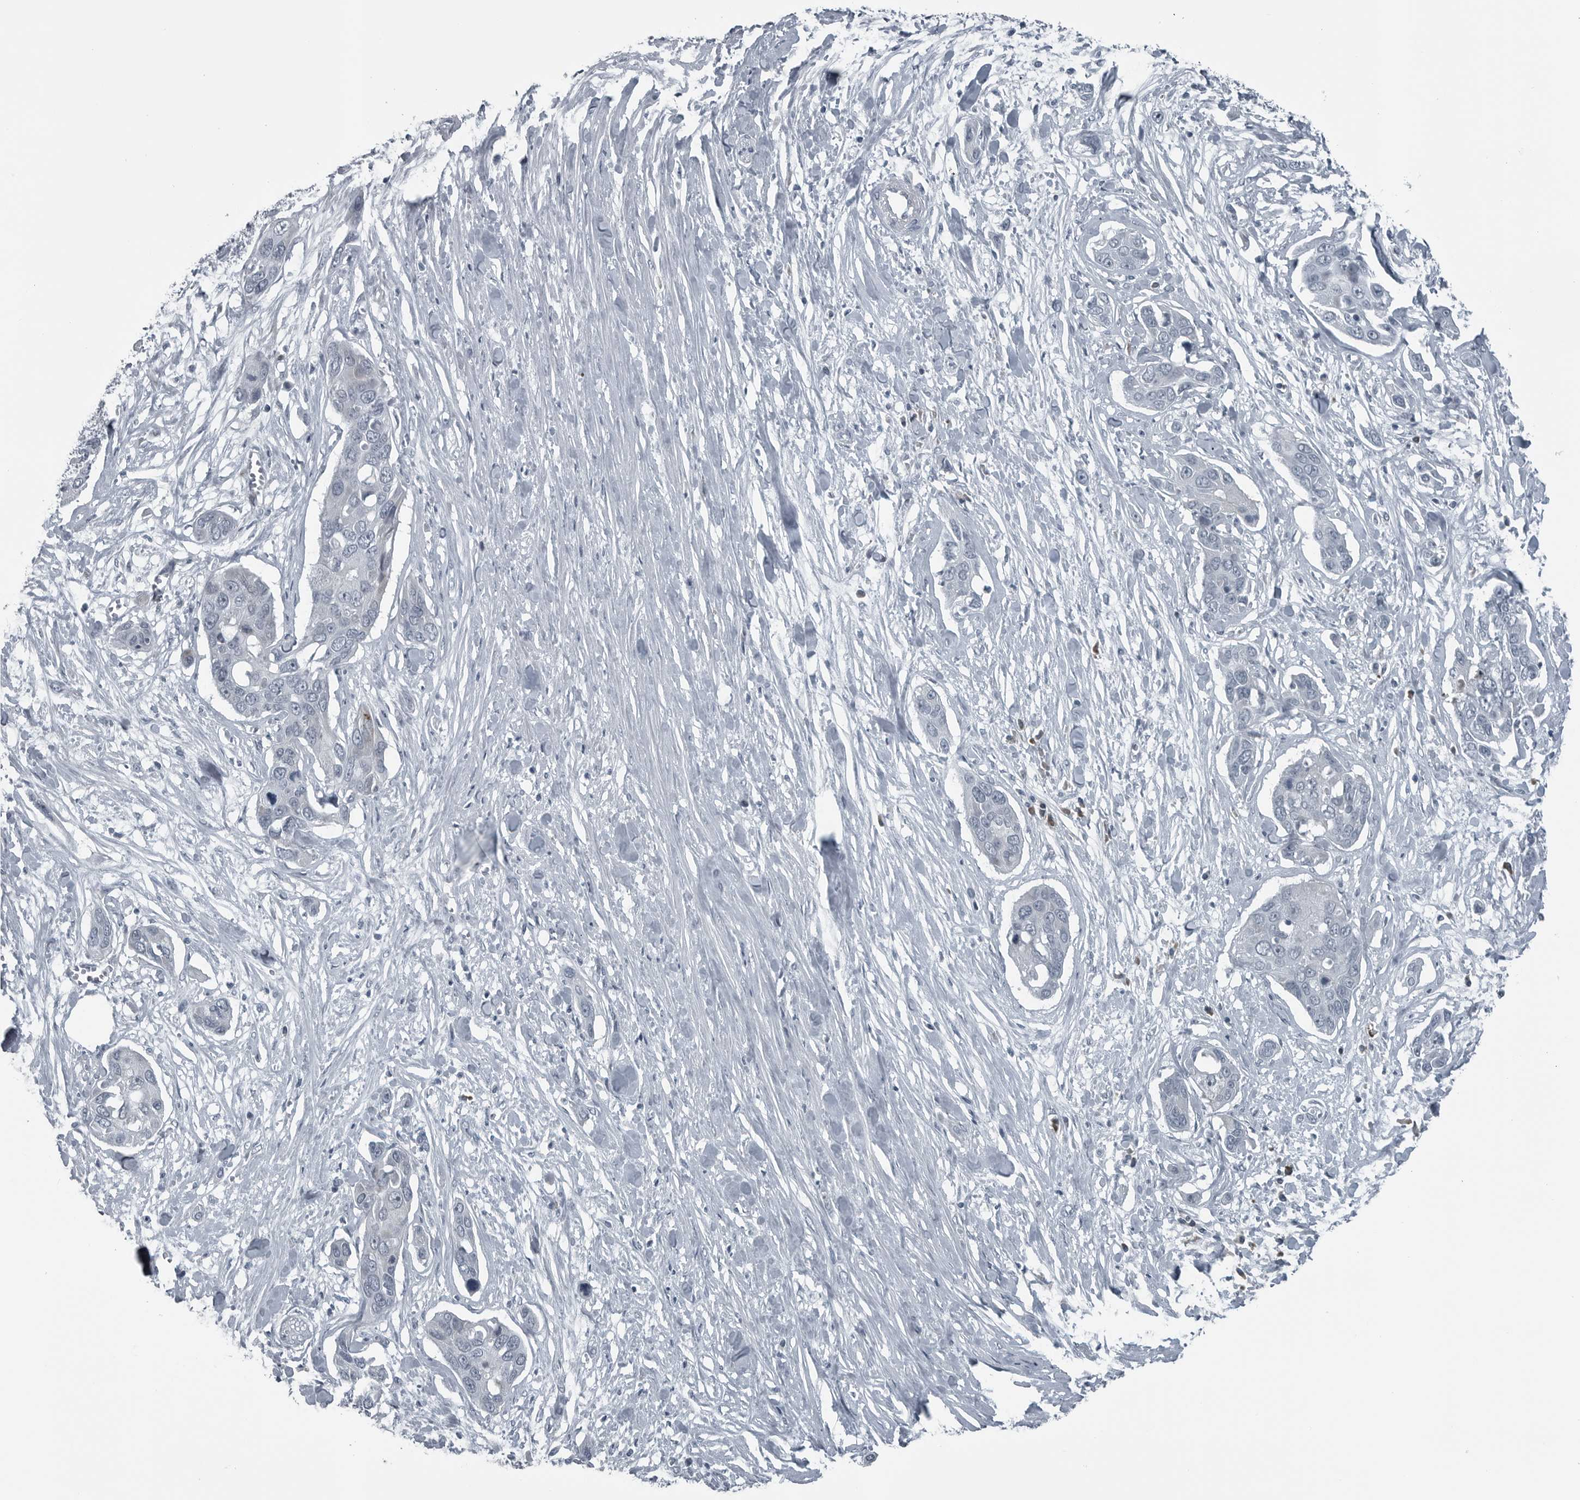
{"staining": {"intensity": "negative", "quantity": "none", "location": "none"}, "tissue": "pancreatic cancer", "cell_type": "Tumor cells", "image_type": "cancer", "snomed": [{"axis": "morphology", "description": "Adenocarcinoma, NOS"}, {"axis": "topography", "description": "Pancreas"}], "caption": "Micrograph shows no significant protein expression in tumor cells of pancreatic cancer (adenocarcinoma). (DAB (3,3'-diaminobenzidine) immunohistochemistry (IHC) with hematoxylin counter stain).", "gene": "DNAAF11", "patient": {"sex": "female", "age": 60}}